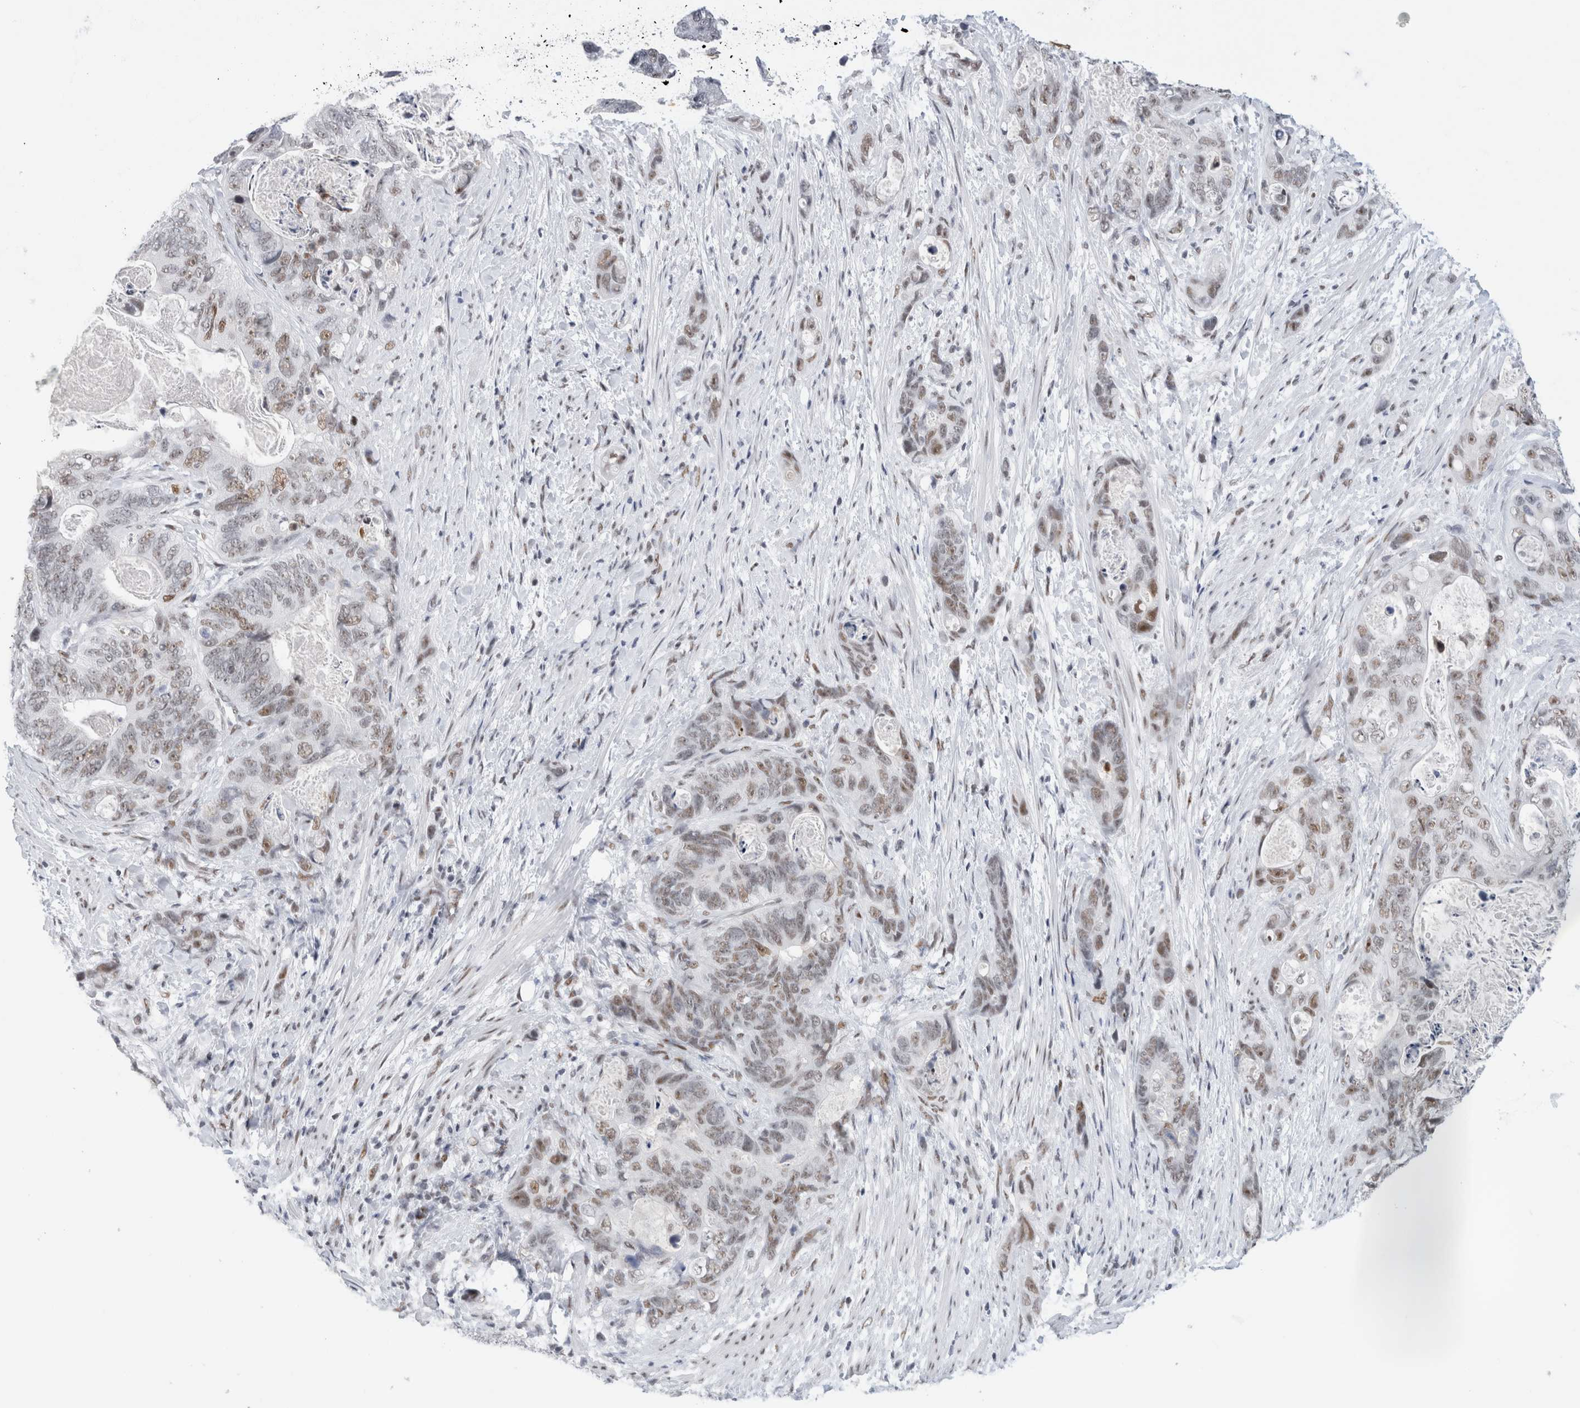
{"staining": {"intensity": "moderate", "quantity": "25%-75%", "location": "nuclear"}, "tissue": "stomach cancer", "cell_type": "Tumor cells", "image_type": "cancer", "snomed": [{"axis": "morphology", "description": "Normal tissue, NOS"}, {"axis": "morphology", "description": "Adenocarcinoma, NOS"}, {"axis": "topography", "description": "Stomach"}], "caption": "The micrograph reveals staining of stomach cancer, revealing moderate nuclear protein positivity (brown color) within tumor cells. Nuclei are stained in blue.", "gene": "COPS7A", "patient": {"sex": "female", "age": 89}}